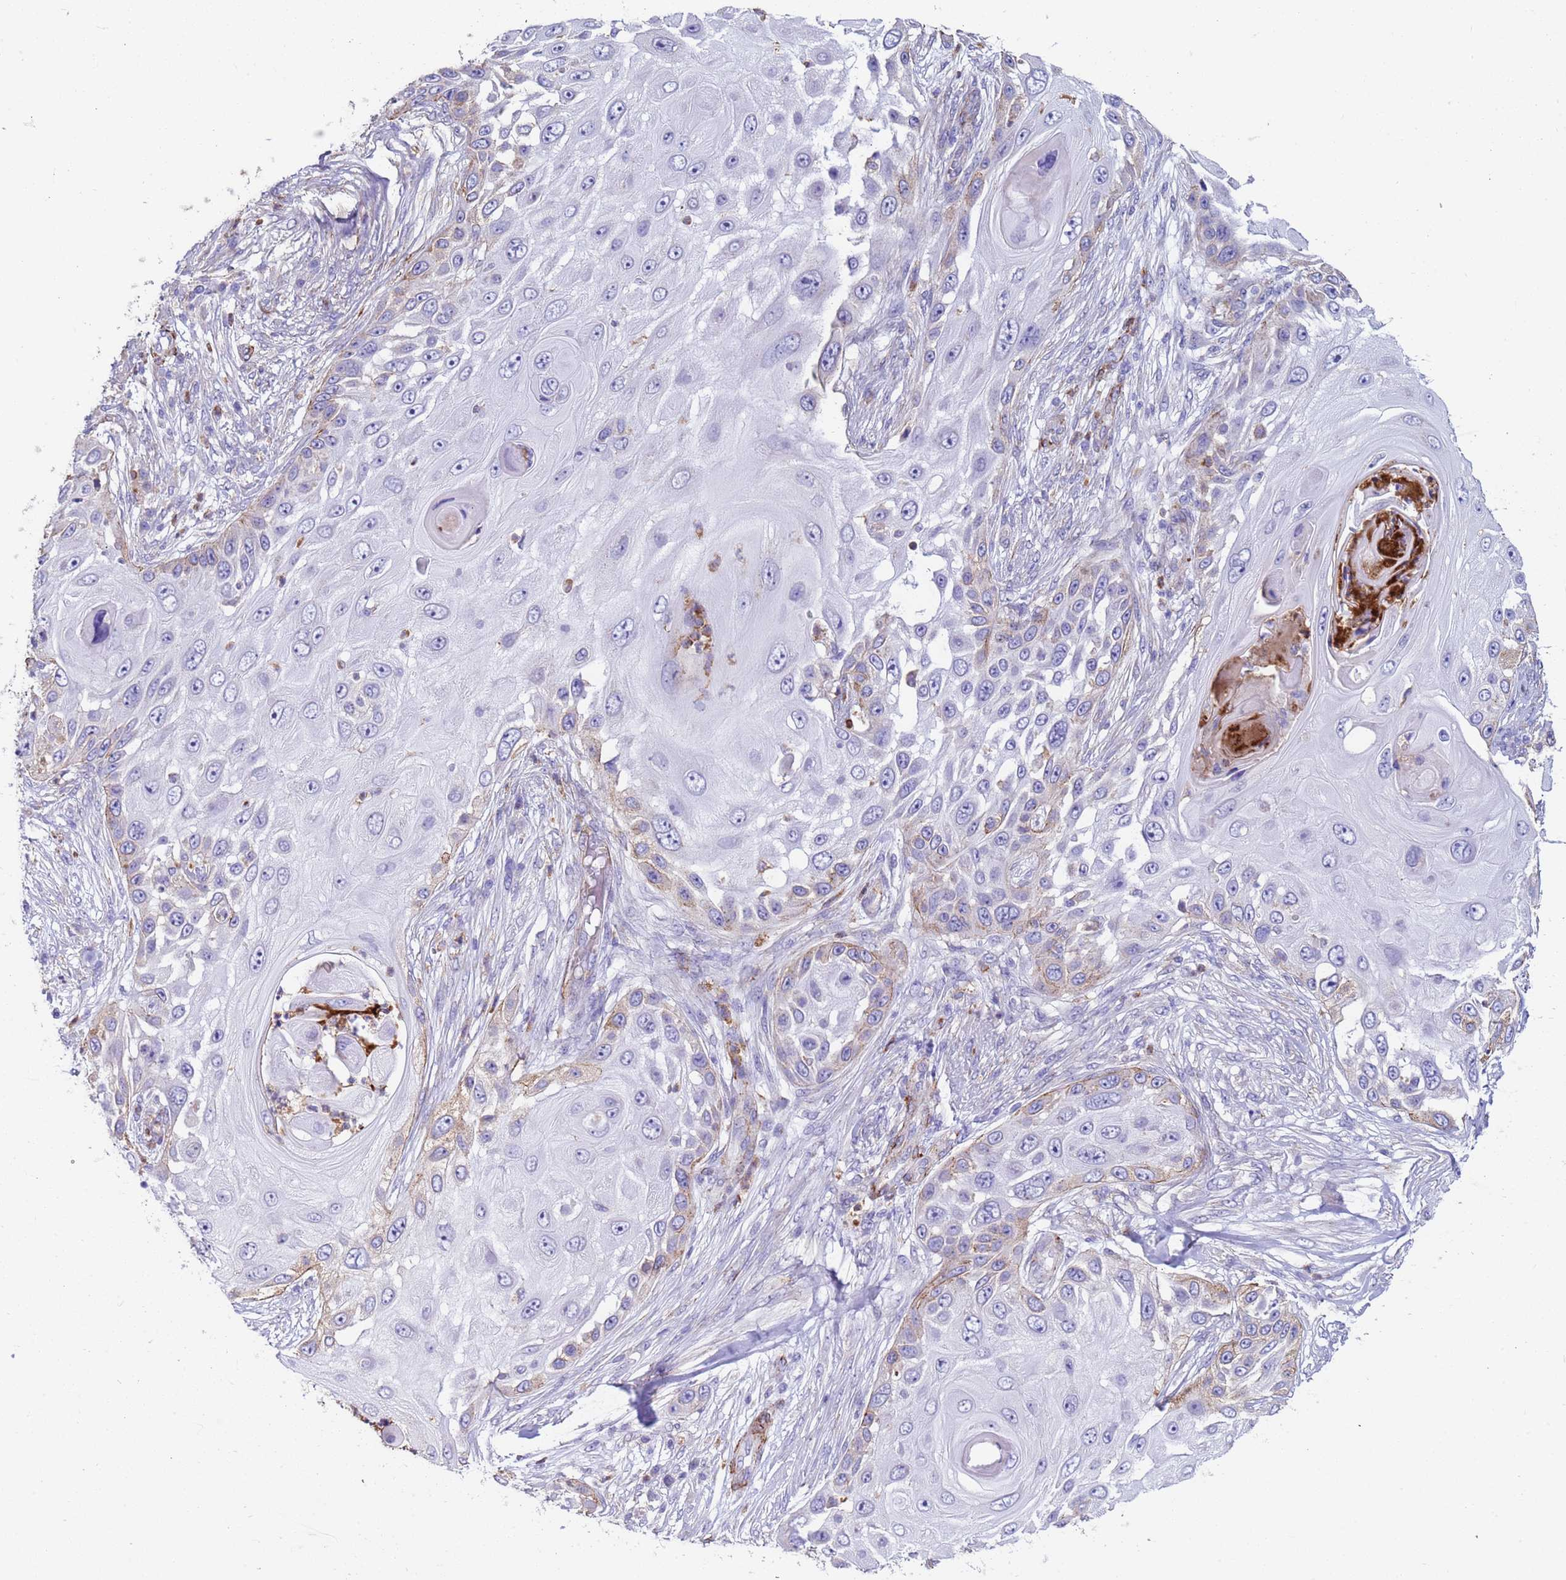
{"staining": {"intensity": "moderate", "quantity": "<25%", "location": "cytoplasmic/membranous"}, "tissue": "skin cancer", "cell_type": "Tumor cells", "image_type": "cancer", "snomed": [{"axis": "morphology", "description": "Squamous cell carcinoma, NOS"}, {"axis": "topography", "description": "Skin"}], "caption": "Immunohistochemistry of skin squamous cell carcinoma demonstrates low levels of moderate cytoplasmic/membranous expression in about <25% of tumor cells. Using DAB (3,3'-diaminobenzidine) (brown) and hematoxylin (blue) stains, captured at high magnification using brightfield microscopy.", "gene": "GASK1A", "patient": {"sex": "female", "age": 44}}